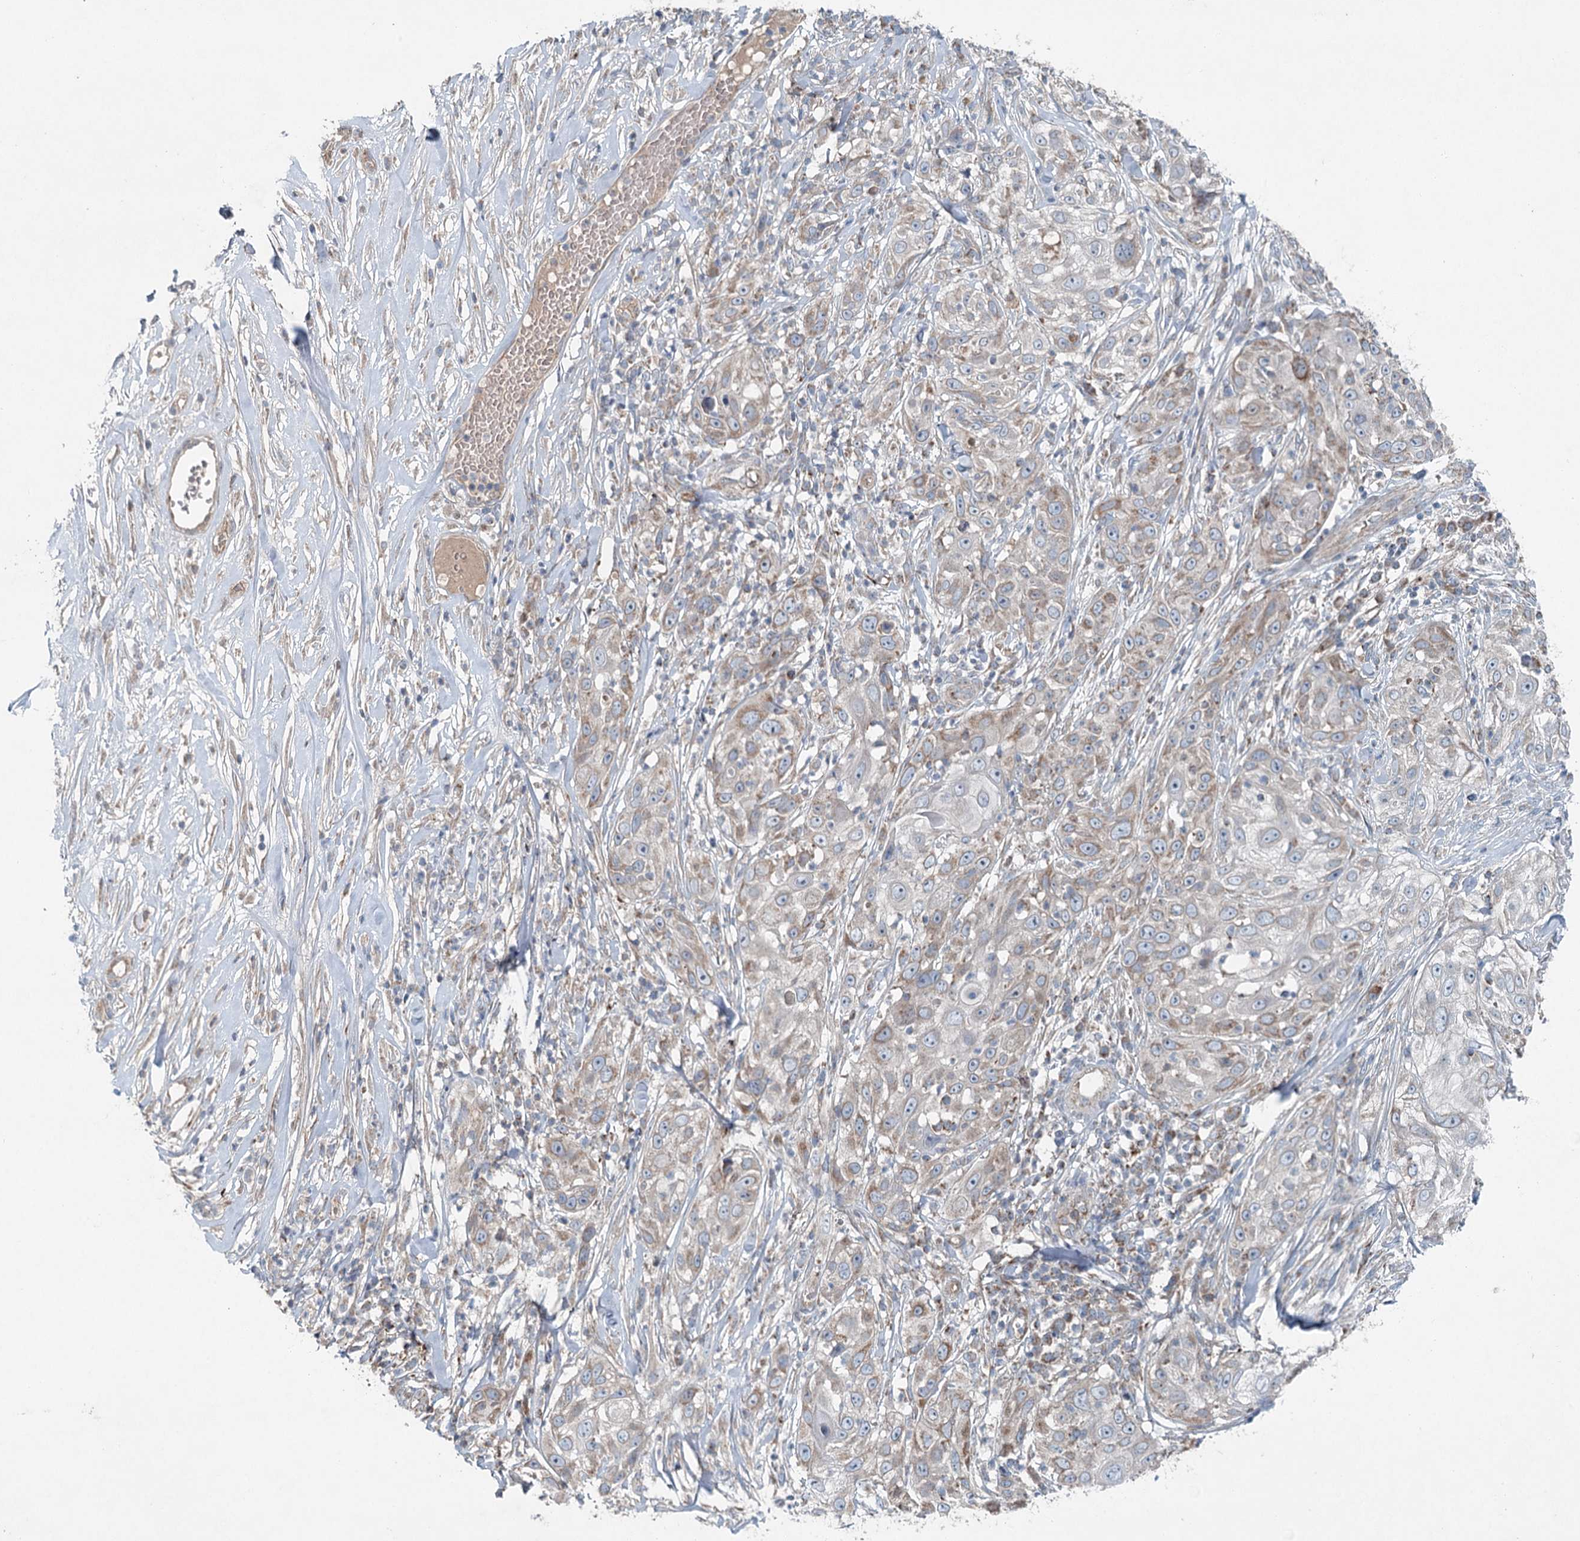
{"staining": {"intensity": "weak", "quantity": ">75%", "location": "cytoplasmic/membranous"}, "tissue": "skin cancer", "cell_type": "Tumor cells", "image_type": "cancer", "snomed": [{"axis": "morphology", "description": "Squamous cell carcinoma, NOS"}, {"axis": "topography", "description": "Skin"}], "caption": "A high-resolution micrograph shows IHC staining of squamous cell carcinoma (skin), which reveals weak cytoplasmic/membranous expression in about >75% of tumor cells.", "gene": "CHCHD5", "patient": {"sex": "female", "age": 44}}